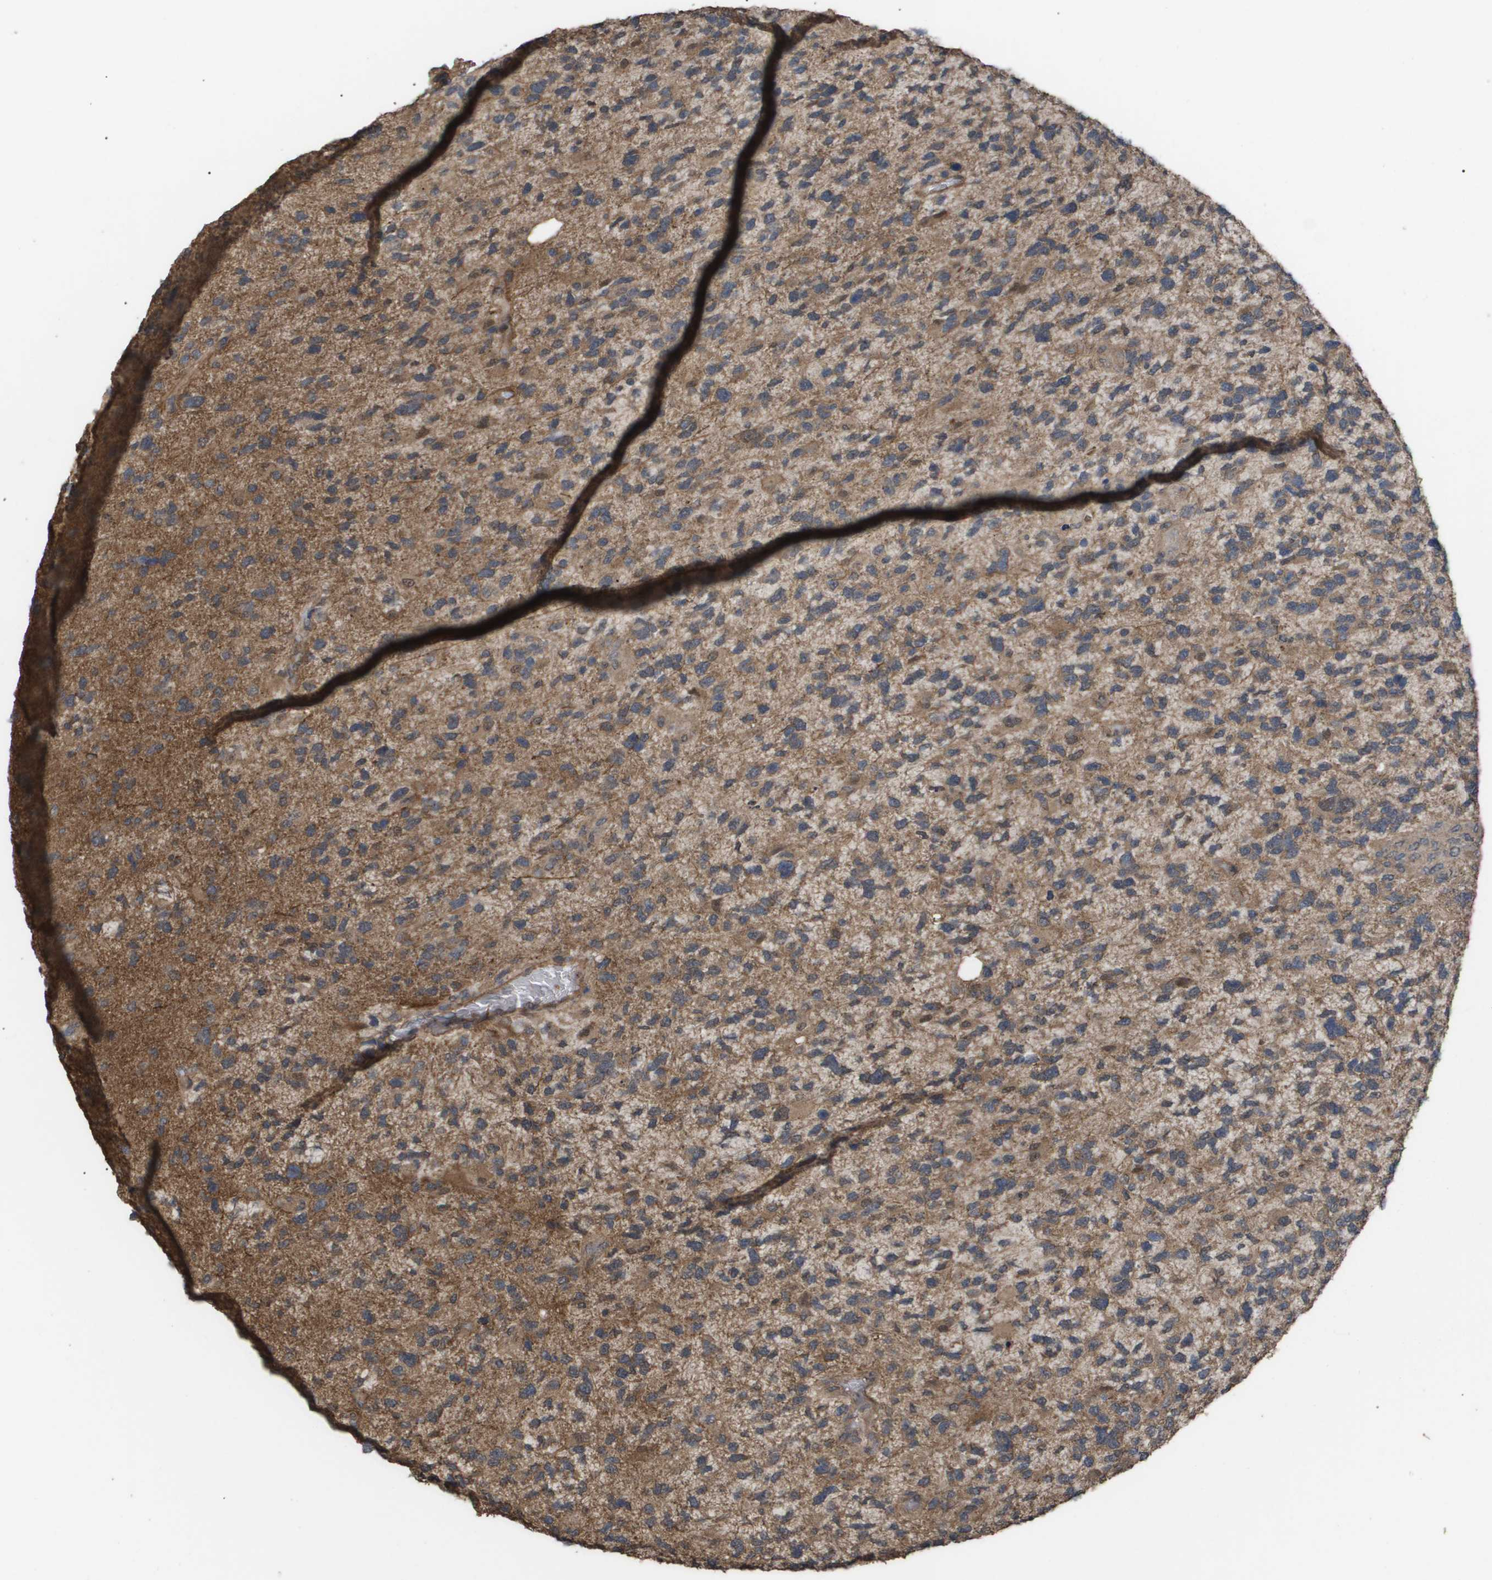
{"staining": {"intensity": "moderate", "quantity": ">75%", "location": "cytoplasmic/membranous"}, "tissue": "glioma", "cell_type": "Tumor cells", "image_type": "cancer", "snomed": [{"axis": "morphology", "description": "Glioma, malignant, High grade"}, {"axis": "topography", "description": "Brain"}], "caption": "The micrograph reveals a brown stain indicating the presence of a protein in the cytoplasmic/membranous of tumor cells in malignant glioma (high-grade).", "gene": "CUL5", "patient": {"sex": "female", "age": 58}}